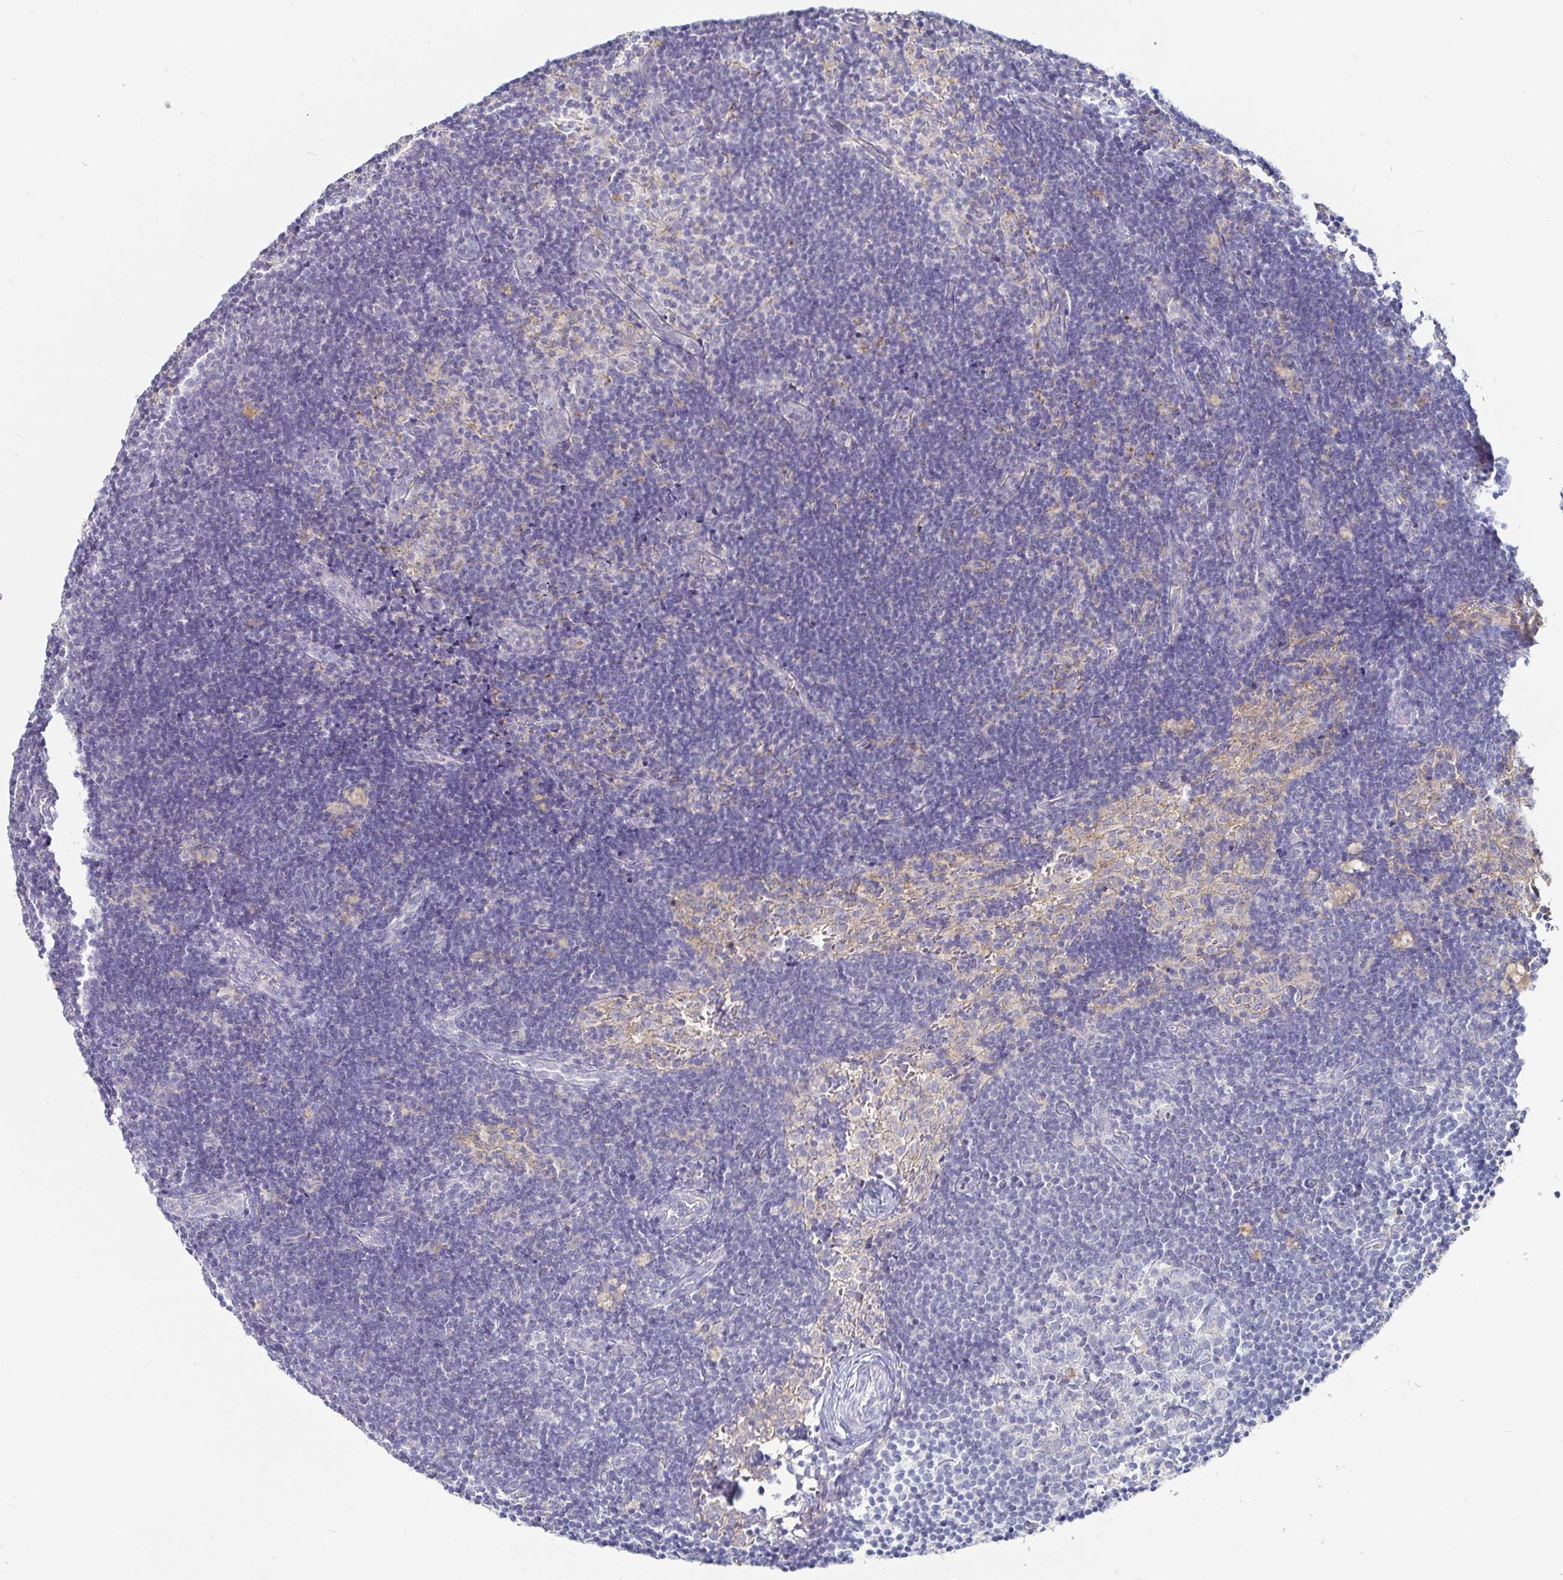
{"staining": {"intensity": "negative", "quantity": "none", "location": "none"}, "tissue": "lymph node", "cell_type": "Germinal center cells", "image_type": "normal", "snomed": [{"axis": "morphology", "description": "Normal tissue, NOS"}, {"axis": "topography", "description": "Lymph node"}], "caption": "The image demonstrates no significant expression in germinal center cells of lymph node.", "gene": "SPPL3", "patient": {"sex": "female", "age": 31}}